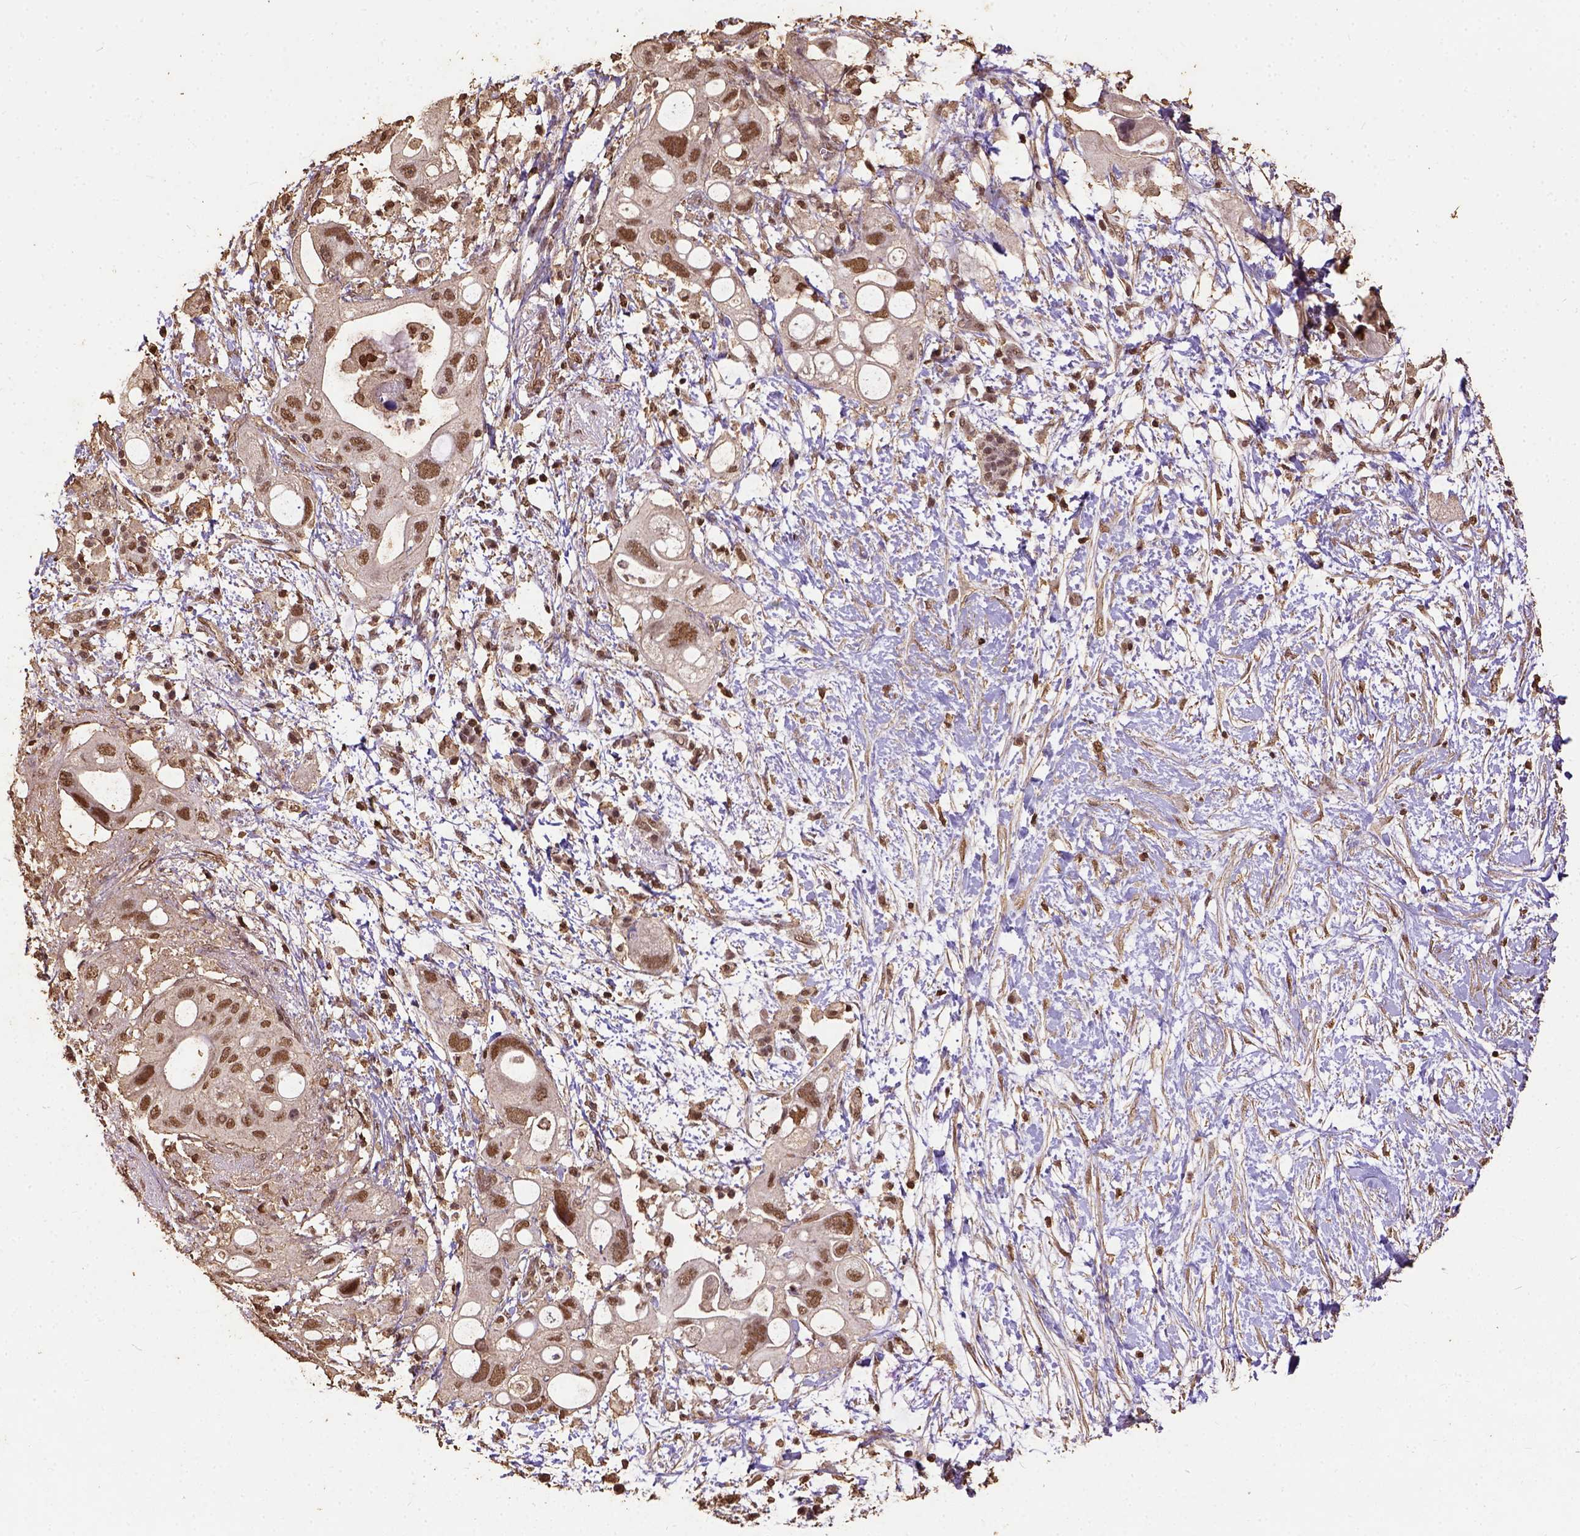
{"staining": {"intensity": "moderate", "quantity": ">75%", "location": "nuclear"}, "tissue": "pancreatic cancer", "cell_type": "Tumor cells", "image_type": "cancer", "snomed": [{"axis": "morphology", "description": "Adenocarcinoma, NOS"}, {"axis": "topography", "description": "Pancreas"}], "caption": "Human adenocarcinoma (pancreatic) stained with a protein marker reveals moderate staining in tumor cells.", "gene": "NACC1", "patient": {"sex": "female", "age": 72}}